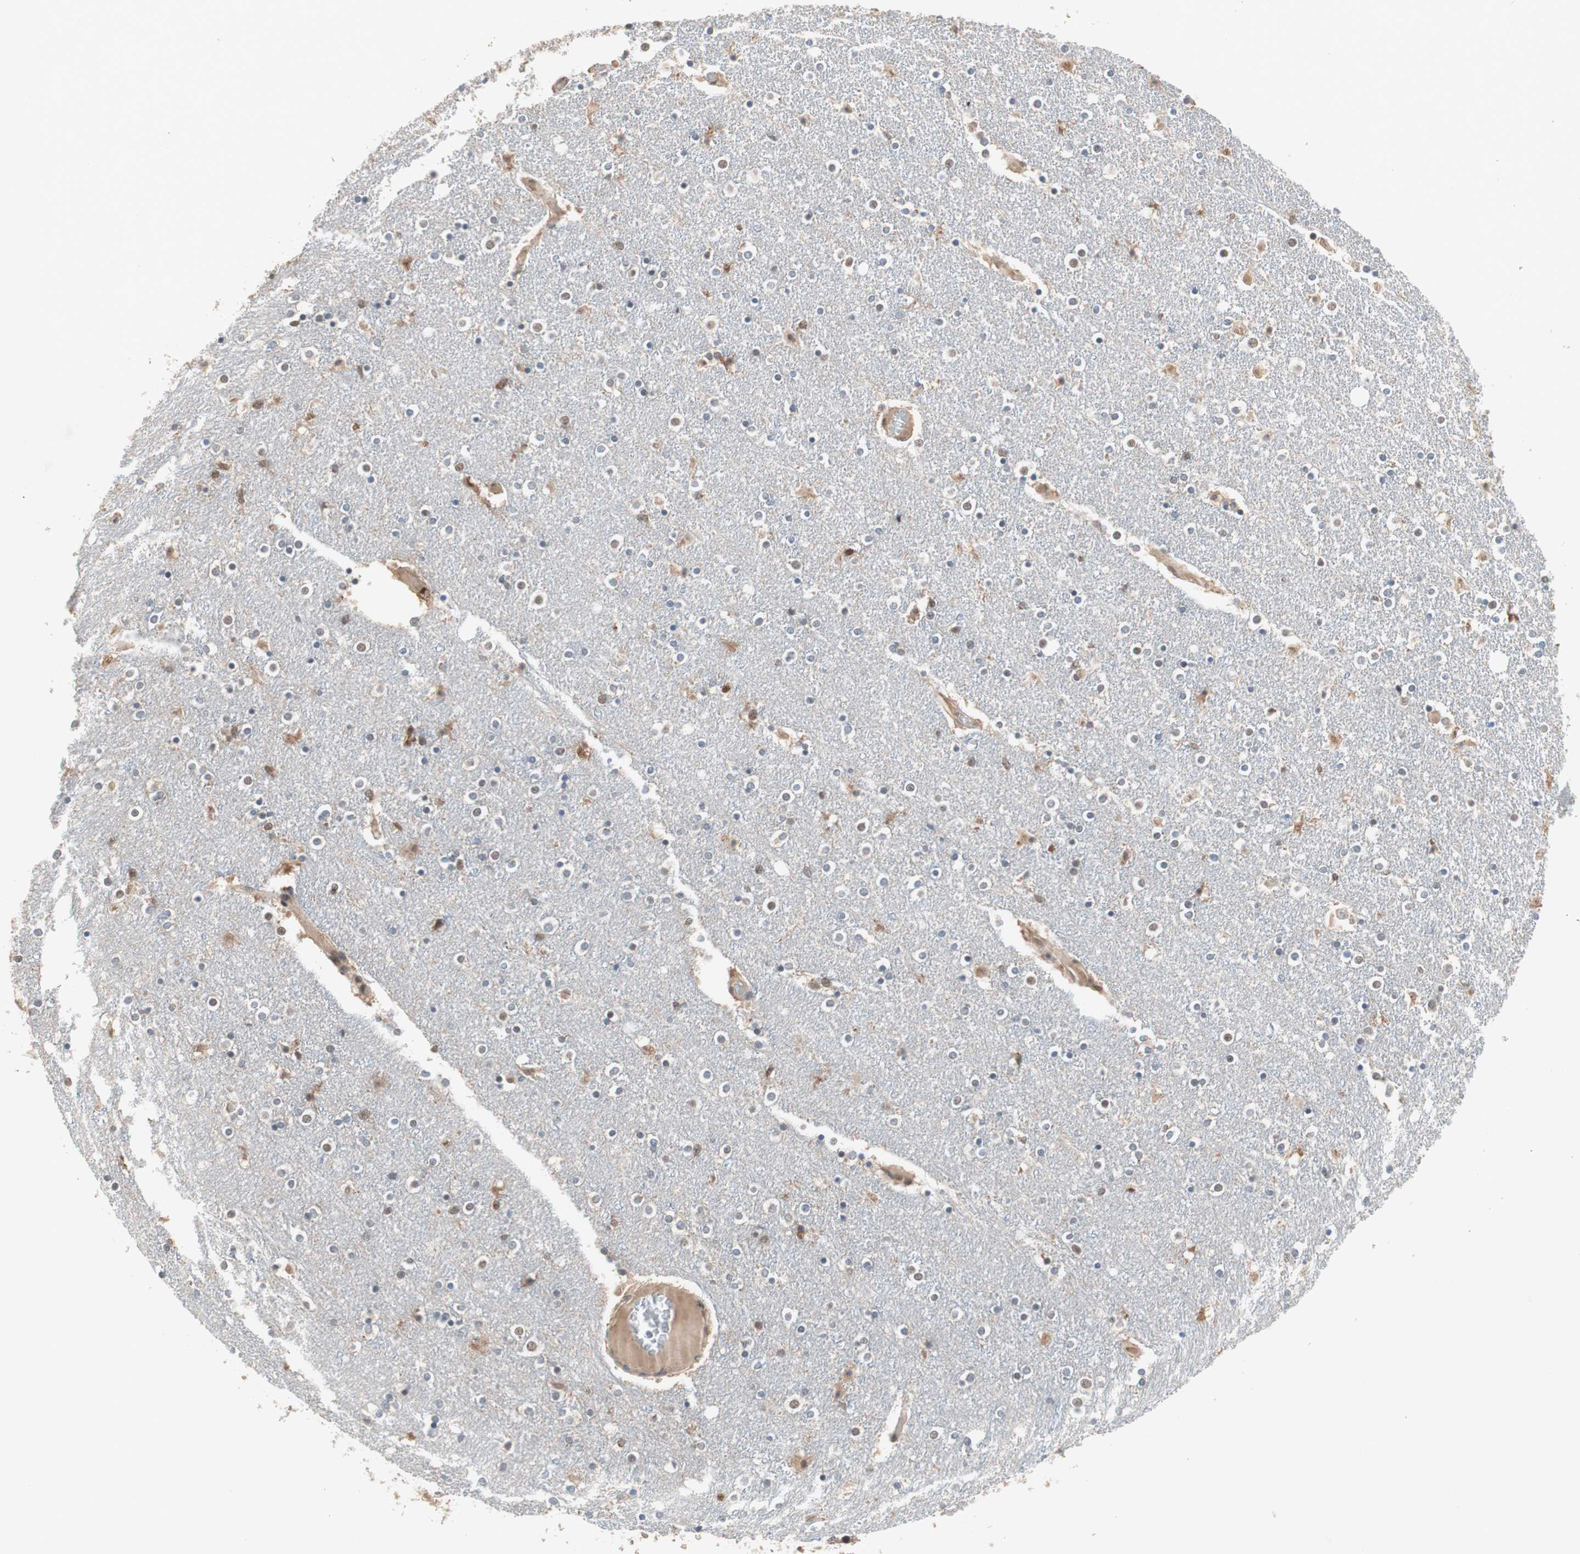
{"staining": {"intensity": "moderate", "quantity": "<25%", "location": "cytoplasmic/membranous,nuclear"}, "tissue": "caudate", "cell_type": "Glial cells", "image_type": "normal", "snomed": [{"axis": "morphology", "description": "Normal tissue, NOS"}, {"axis": "topography", "description": "Lateral ventricle wall"}], "caption": "The immunohistochemical stain labels moderate cytoplasmic/membranous,nuclear staining in glial cells of normal caudate.", "gene": "GART", "patient": {"sex": "female", "age": 54}}